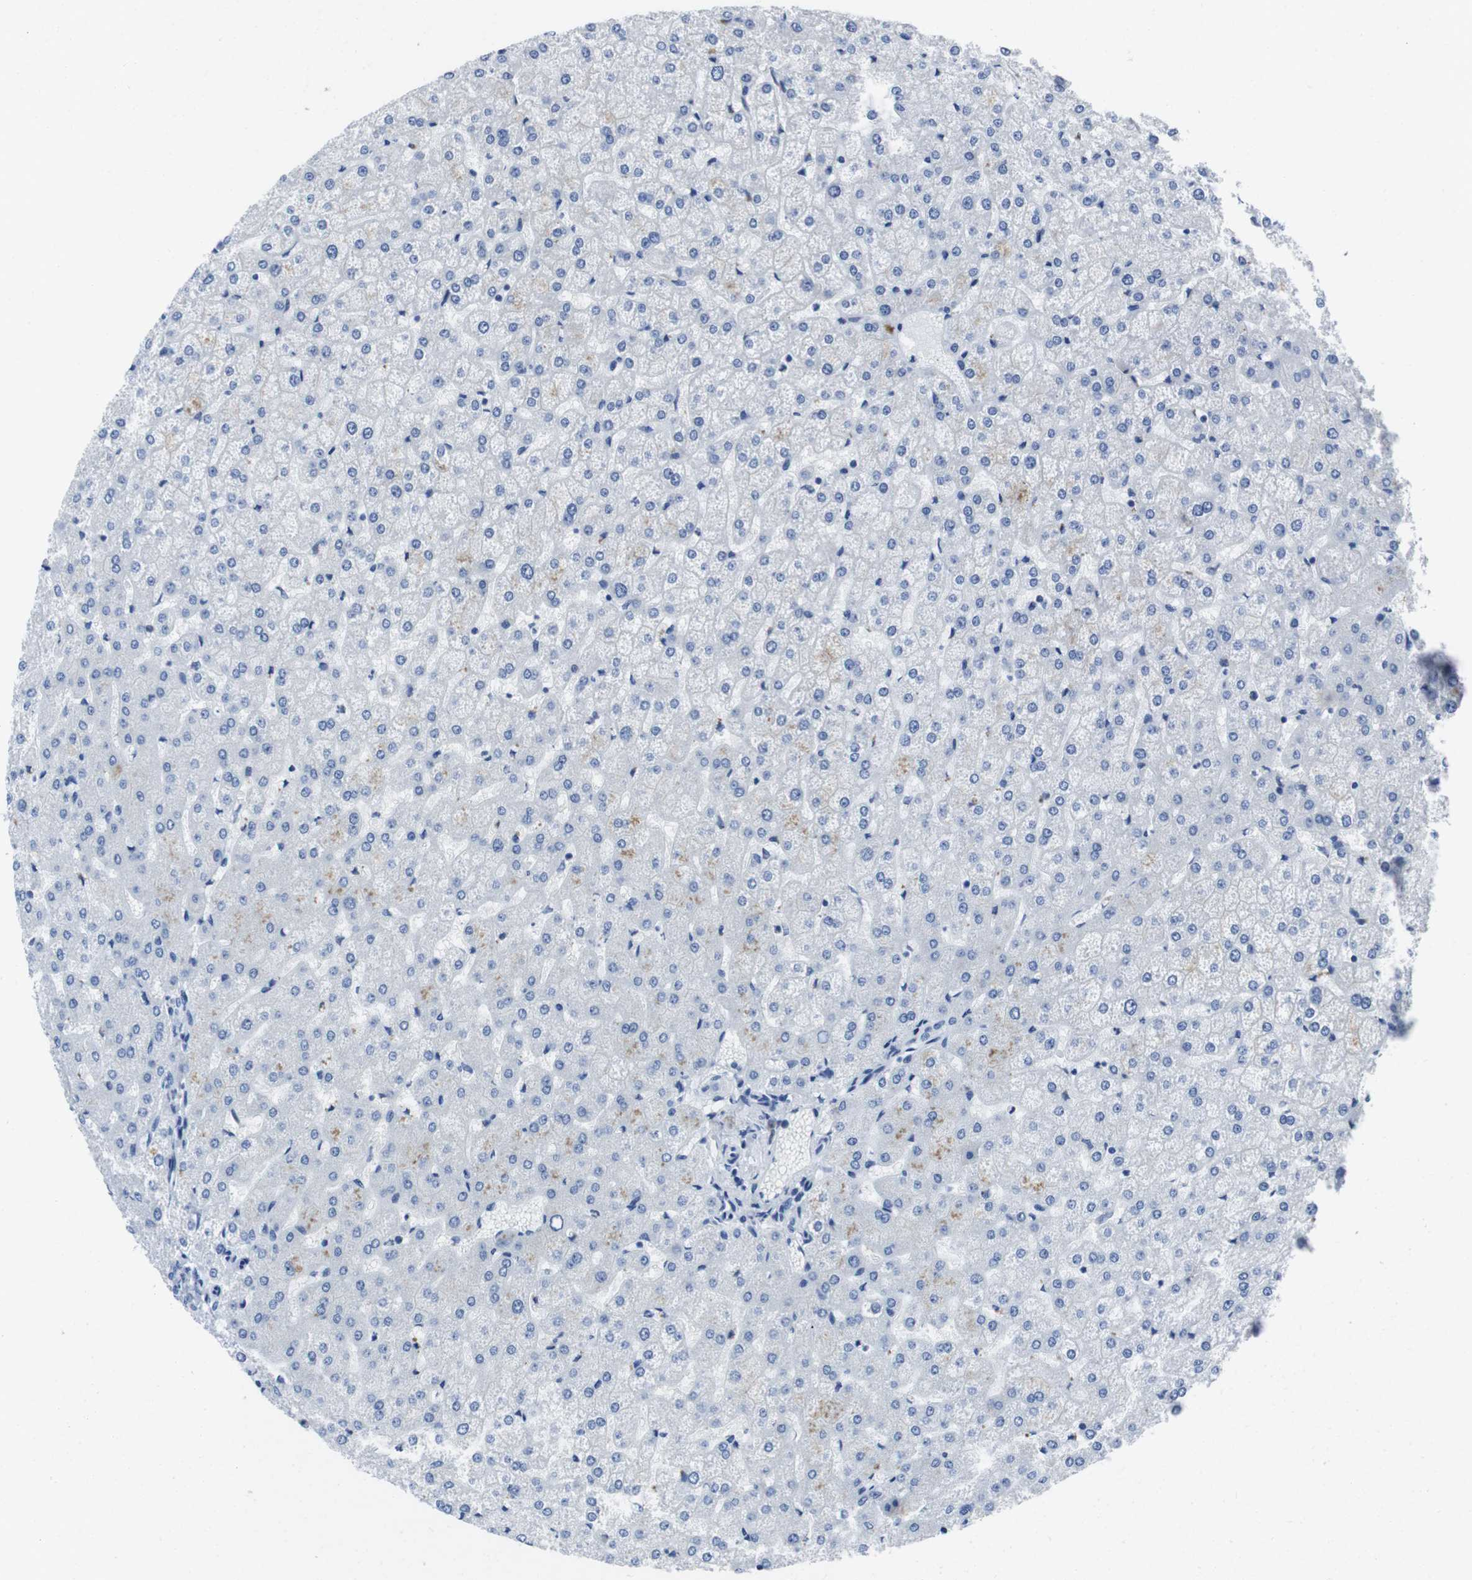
{"staining": {"intensity": "negative", "quantity": "none", "location": "none"}, "tissue": "liver", "cell_type": "Cholangiocytes", "image_type": "normal", "snomed": [{"axis": "morphology", "description": "Normal tissue, NOS"}, {"axis": "topography", "description": "Liver"}], "caption": "IHC photomicrograph of benign liver: liver stained with DAB (3,3'-diaminobenzidine) displays no significant protein positivity in cholangiocytes. (DAB immunohistochemistry, high magnification).", "gene": "EIF4A1", "patient": {"sex": "female", "age": 32}}